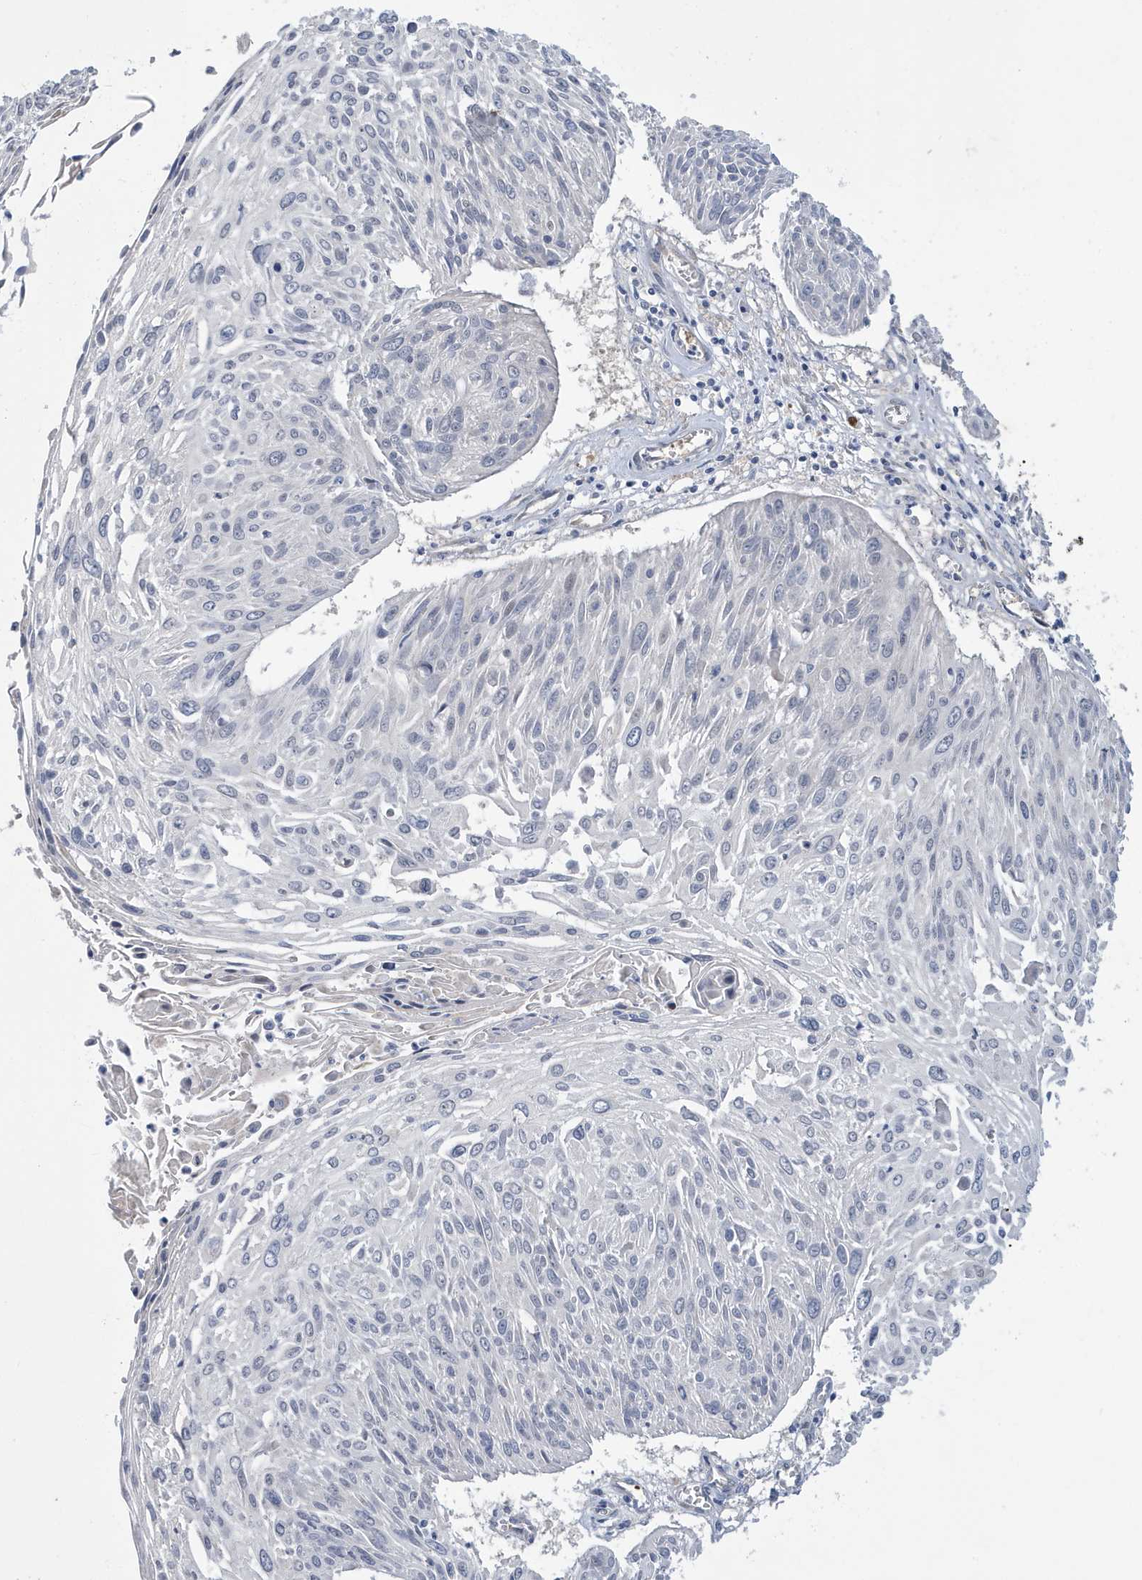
{"staining": {"intensity": "negative", "quantity": "none", "location": "none"}, "tissue": "cervical cancer", "cell_type": "Tumor cells", "image_type": "cancer", "snomed": [{"axis": "morphology", "description": "Squamous cell carcinoma, NOS"}, {"axis": "topography", "description": "Cervix"}], "caption": "This image is of cervical squamous cell carcinoma stained with immunohistochemistry to label a protein in brown with the nuclei are counter-stained blue. There is no expression in tumor cells.", "gene": "ZNF654", "patient": {"sex": "female", "age": 51}}